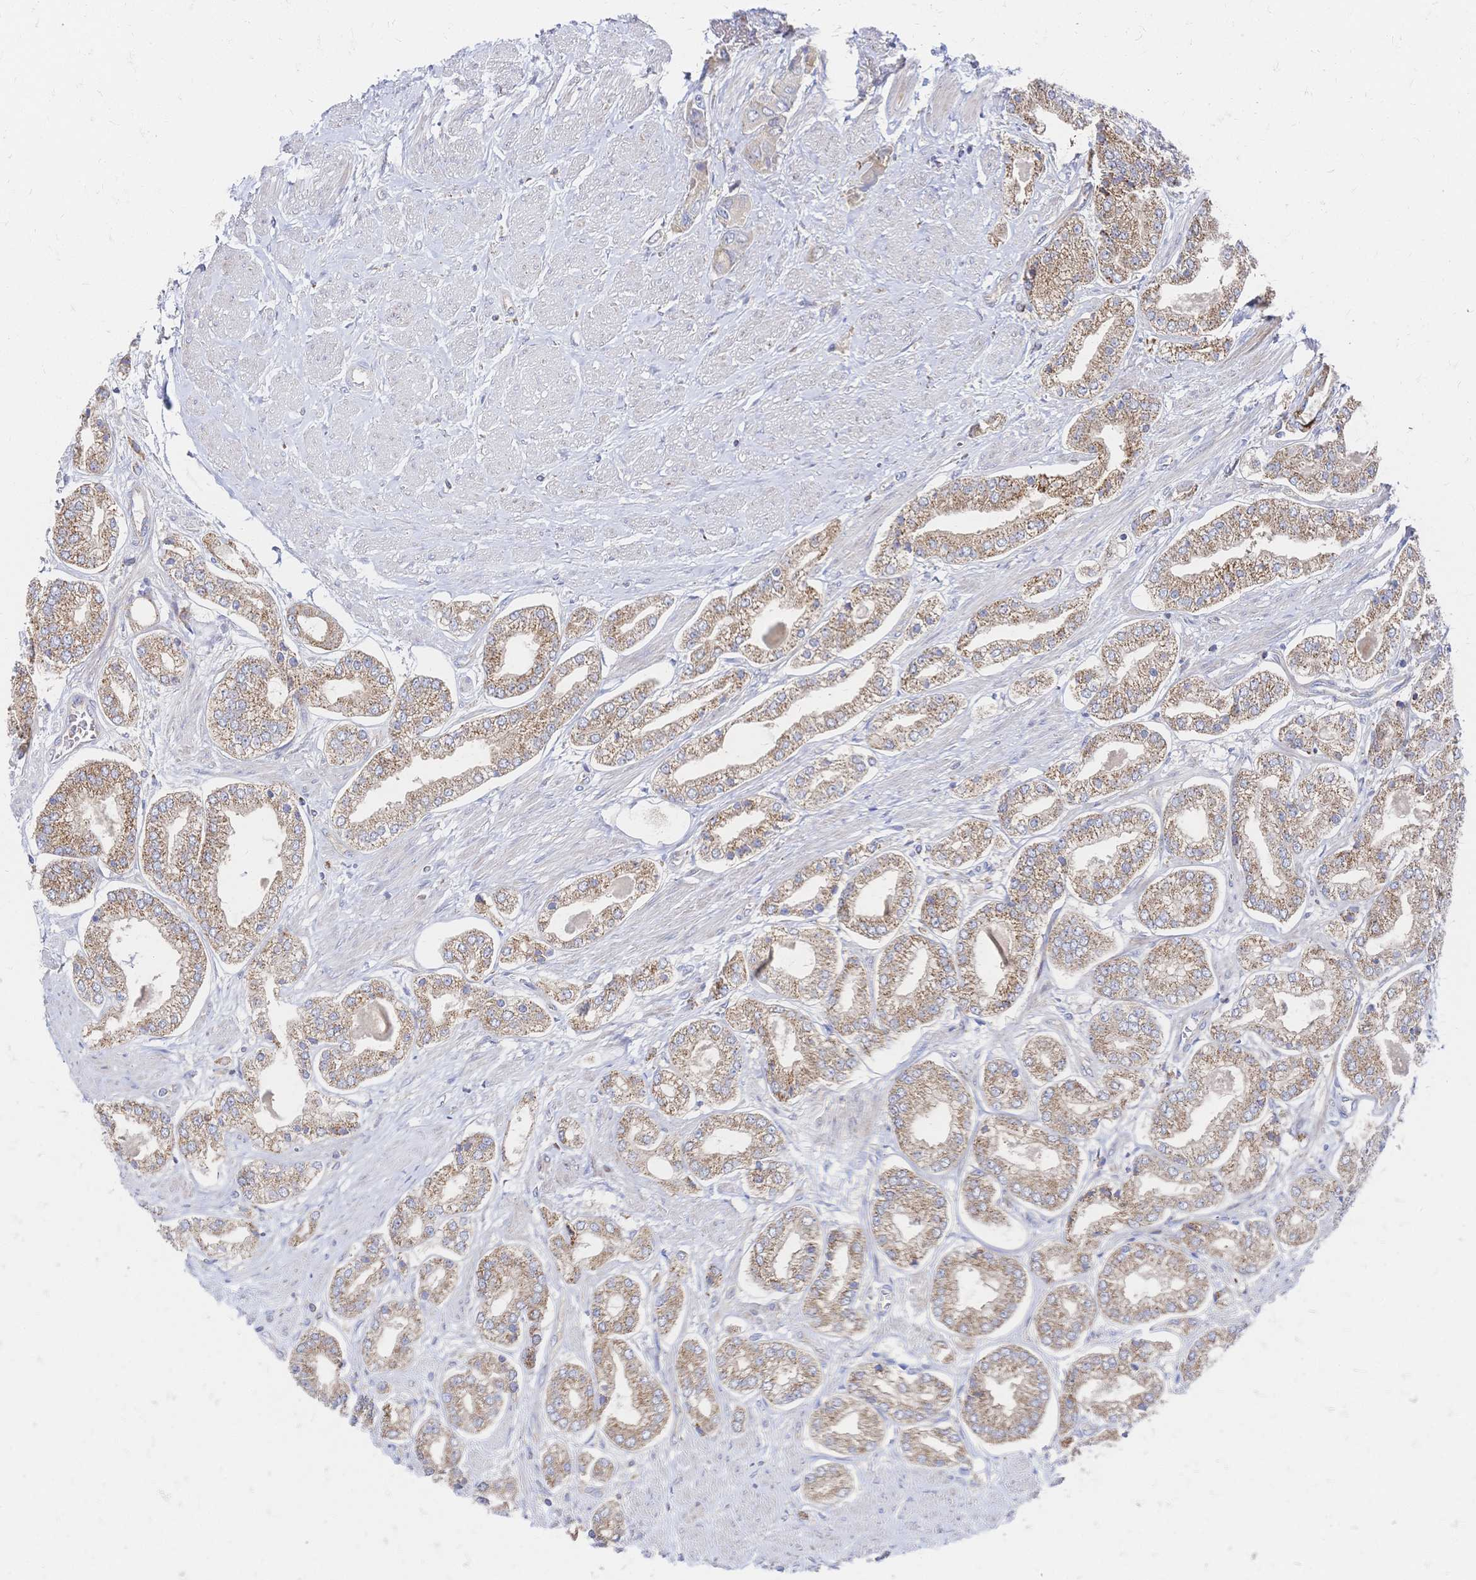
{"staining": {"intensity": "moderate", "quantity": ">75%", "location": "cytoplasmic/membranous"}, "tissue": "prostate cancer", "cell_type": "Tumor cells", "image_type": "cancer", "snomed": [{"axis": "morphology", "description": "Adenocarcinoma, Low grade"}, {"axis": "topography", "description": "Prostate"}], "caption": "Human prostate cancer (low-grade adenocarcinoma) stained with a brown dye shows moderate cytoplasmic/membranous positive positivity in about >75% of tumor cells.", "gene": "SORBS1", "patient": {"sex": "male", "age": 69}}